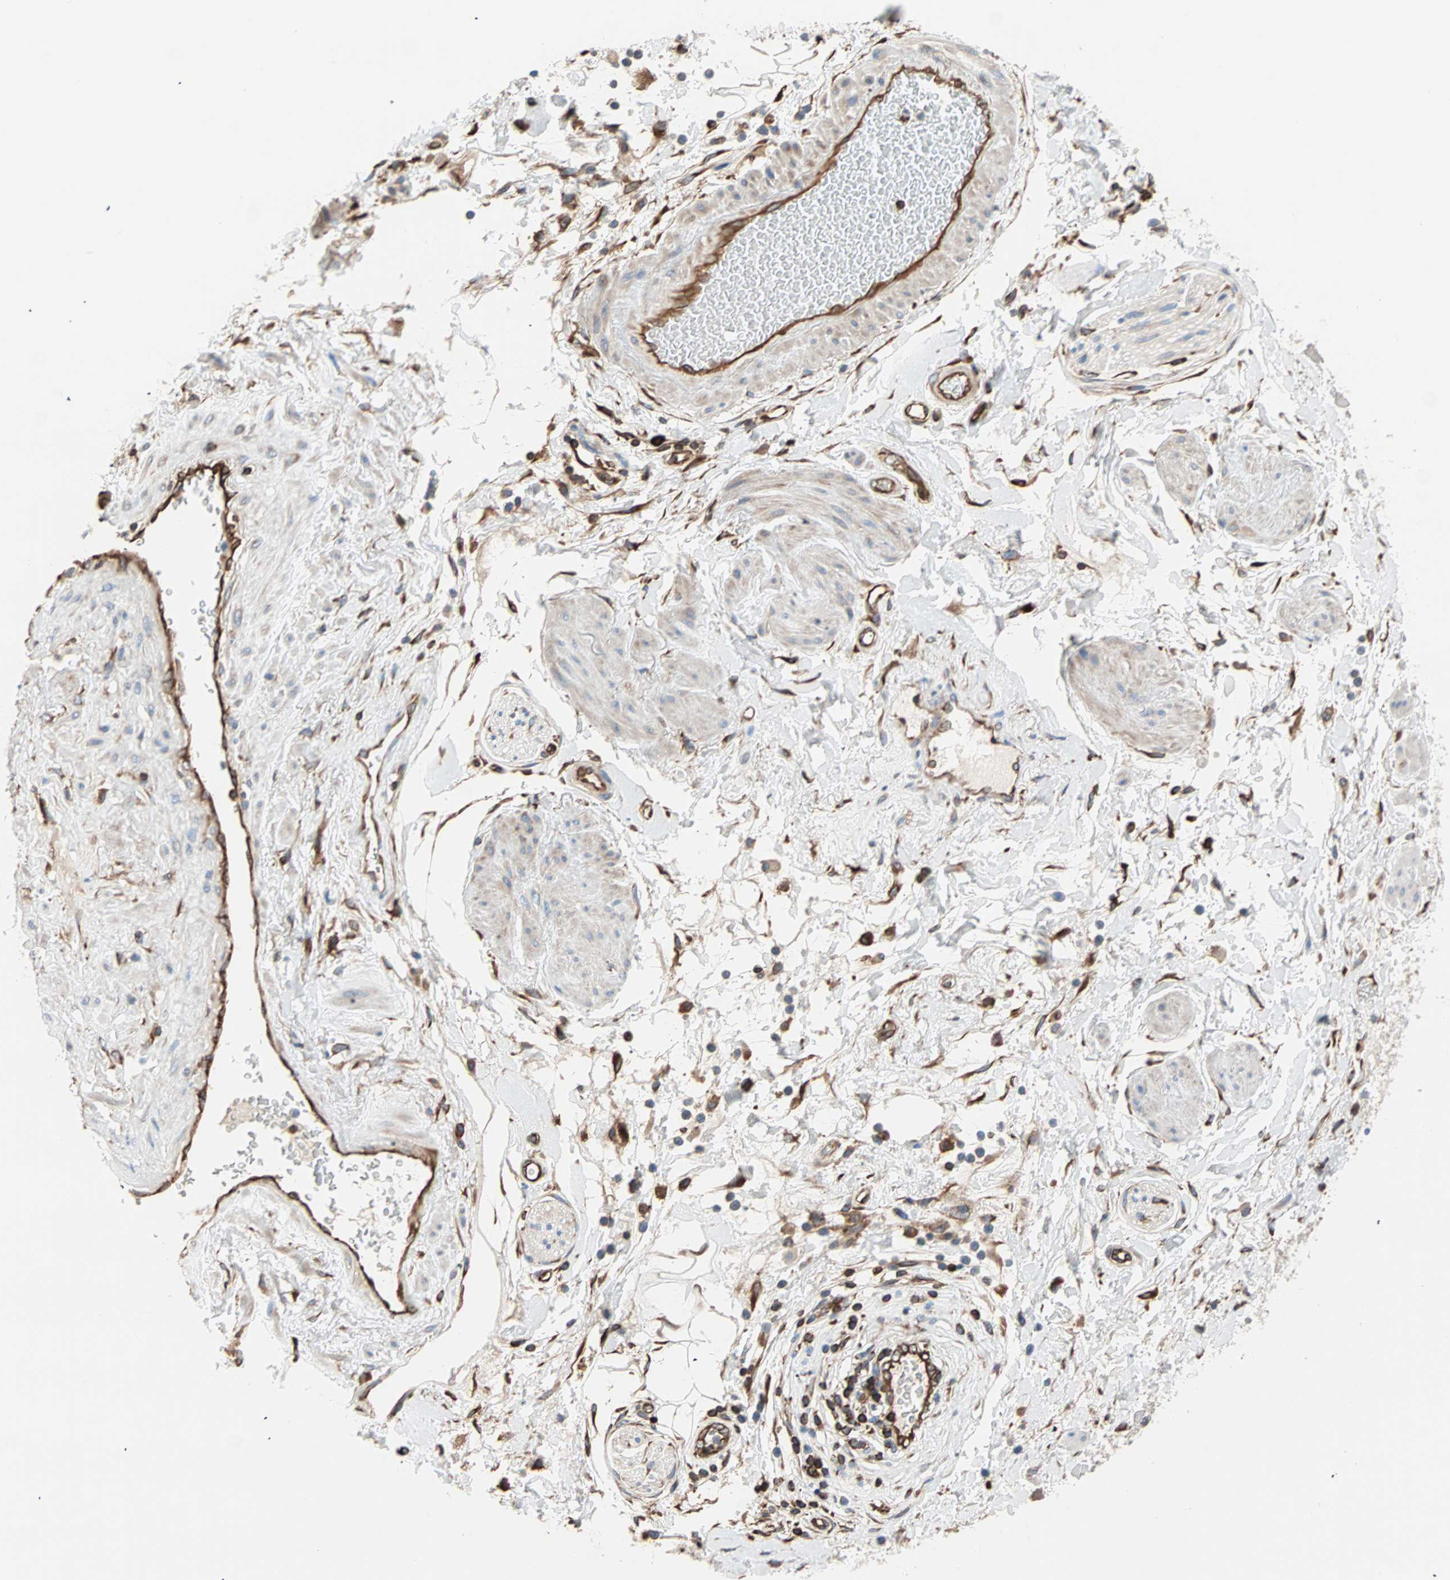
{"staining": {"intensity": "negative", "quantity": "none", "location": "none"}, "tissue": "adipose tissue", "cell_type": "Adipocytes", "image_type": "normal", "snomed": [{"axis": "morphology", "description": "Normal tissue, NOS"}, {"axis": "topography", "description": "Soft tissue"}, {"axis": "topography", "description": "Peripheral nerve tissue"}], "caption": "The image shows no significant staining in adipocytes of adipose tissue.", "gene": "EEF2", "patient": {"sex": "female", "age": 71}}